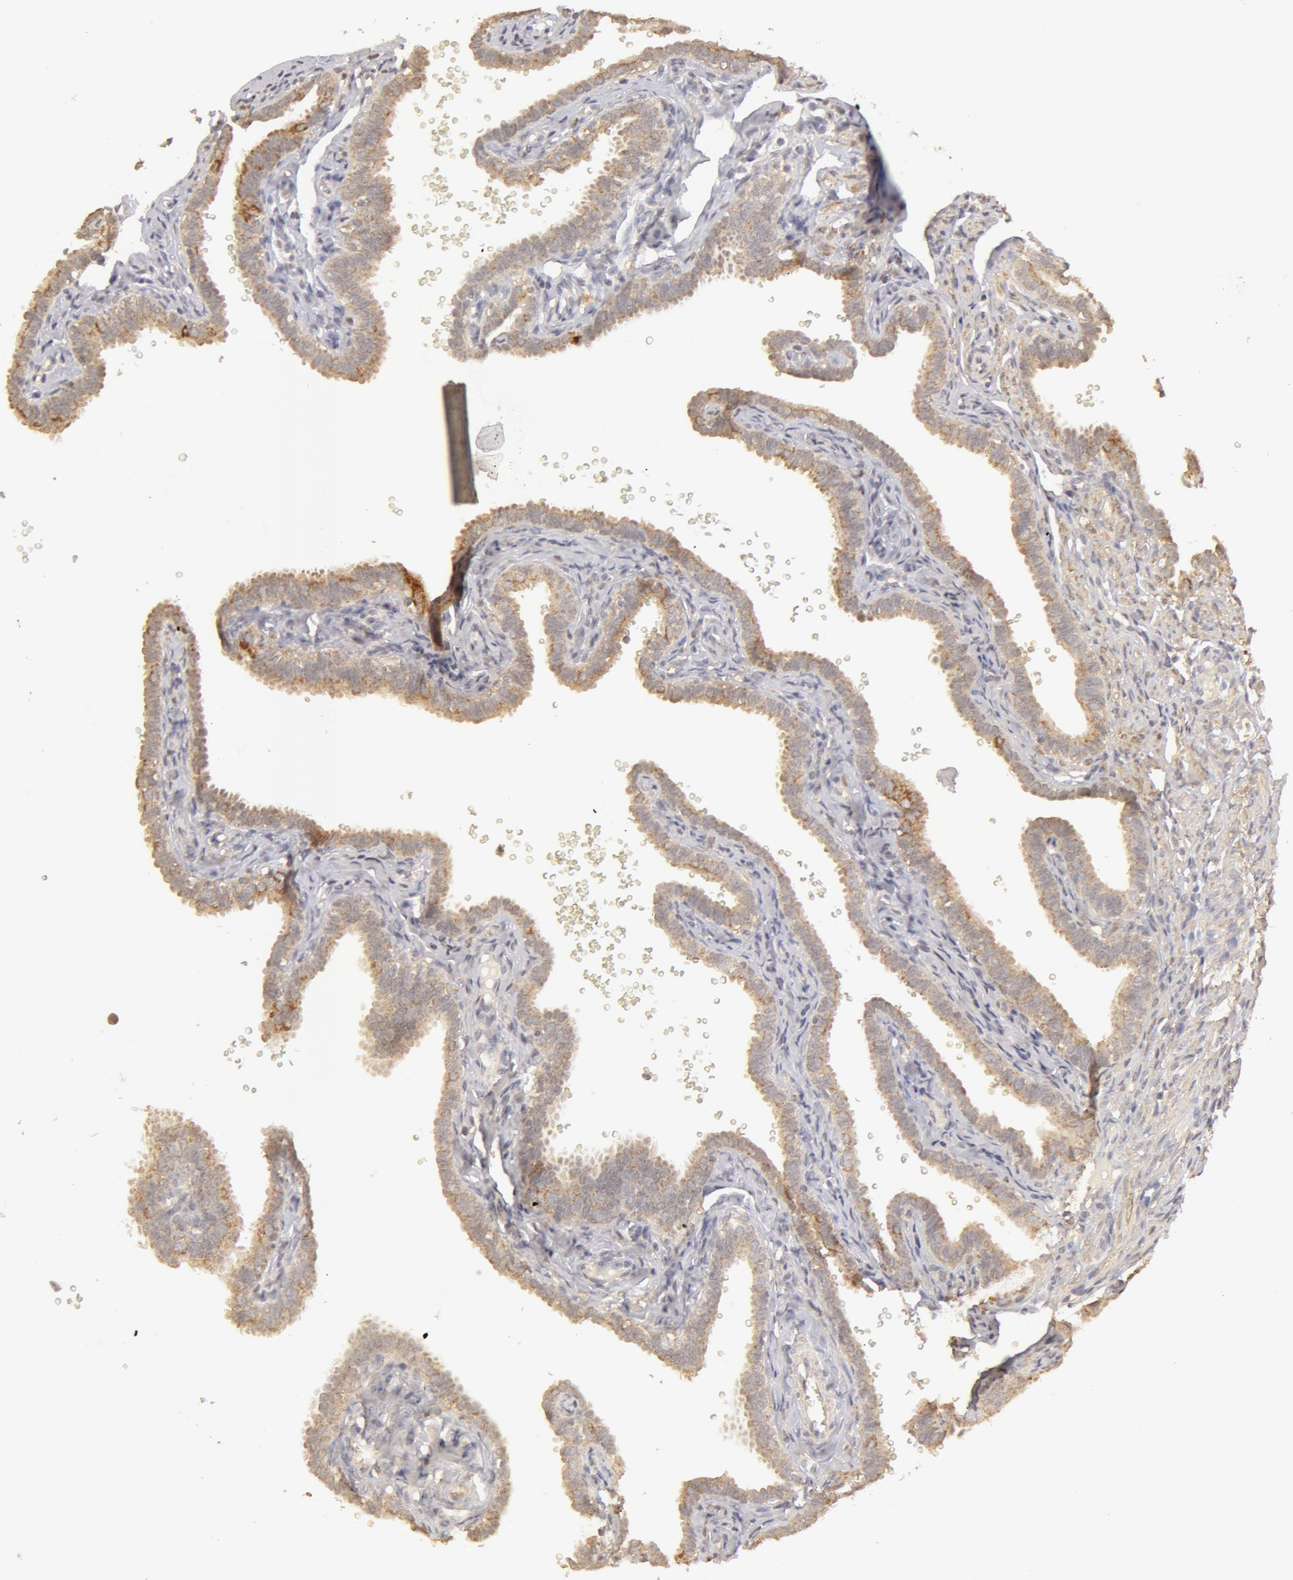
{"staining": {"intensity": "strong", "quantity": ">75%", "location": "cytoplasmic/membranous"}, "tissue": "fallopian tube", "cell_type": "Glandular cells", "image_type": "normal", "snomed": [{"axis": "morphology", "description": "Normal tissue, NOS"}, {"axis": "topography", "description": "Fallopian tube"}], "caption": "Immunohistochemical staining of normal fallopian tube displays strong cytoplasmic/membranous protein expression in approximately >75% of glandular cells.", "gene": "ADPRH", "patient": {"sex": "female", "age": 35}}